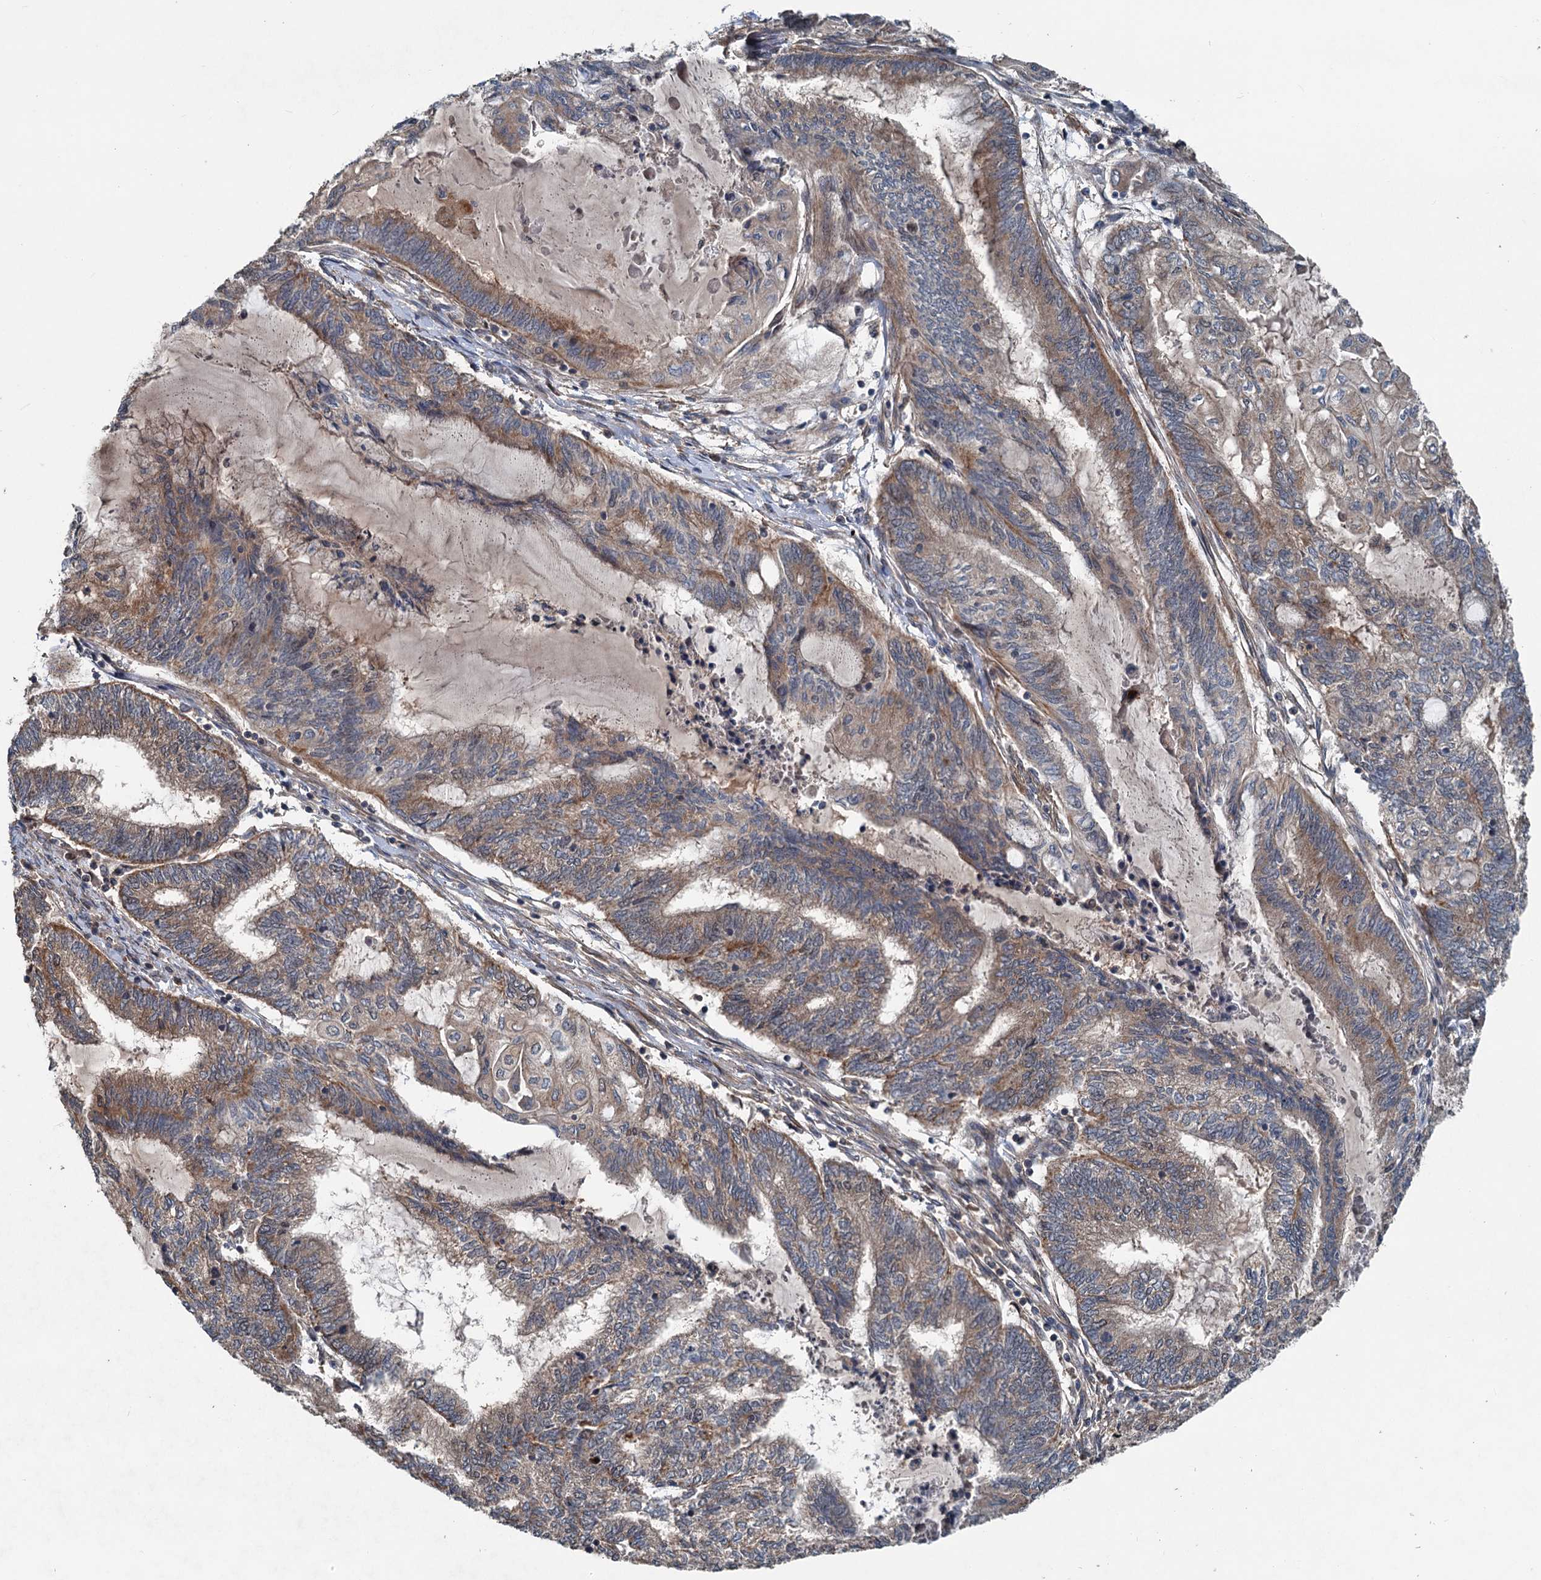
{"staining": {"intensity": "moderate", "quantity": ">75%", "location": "cytoplasmic/membranous"}, "tissue": "endometrial cancer", "cell_type": "Tumor cells", "image_type": "cancer", "snomed": [{"axis": "morphology", "description": "Adenocarcinoma, NOS"}, {"axis": "topography", "description": "Uterus"}, {"axis": "topography", "description": "Endometrium"}], "caption": "Protein staining displays moderate cytoplasmic/membranous expression in approximately >75% of tumor cells in adenocarcinoma (endometrial).", "gene": "TEDC1", "patient": {"sex": "female", "age": 70}}